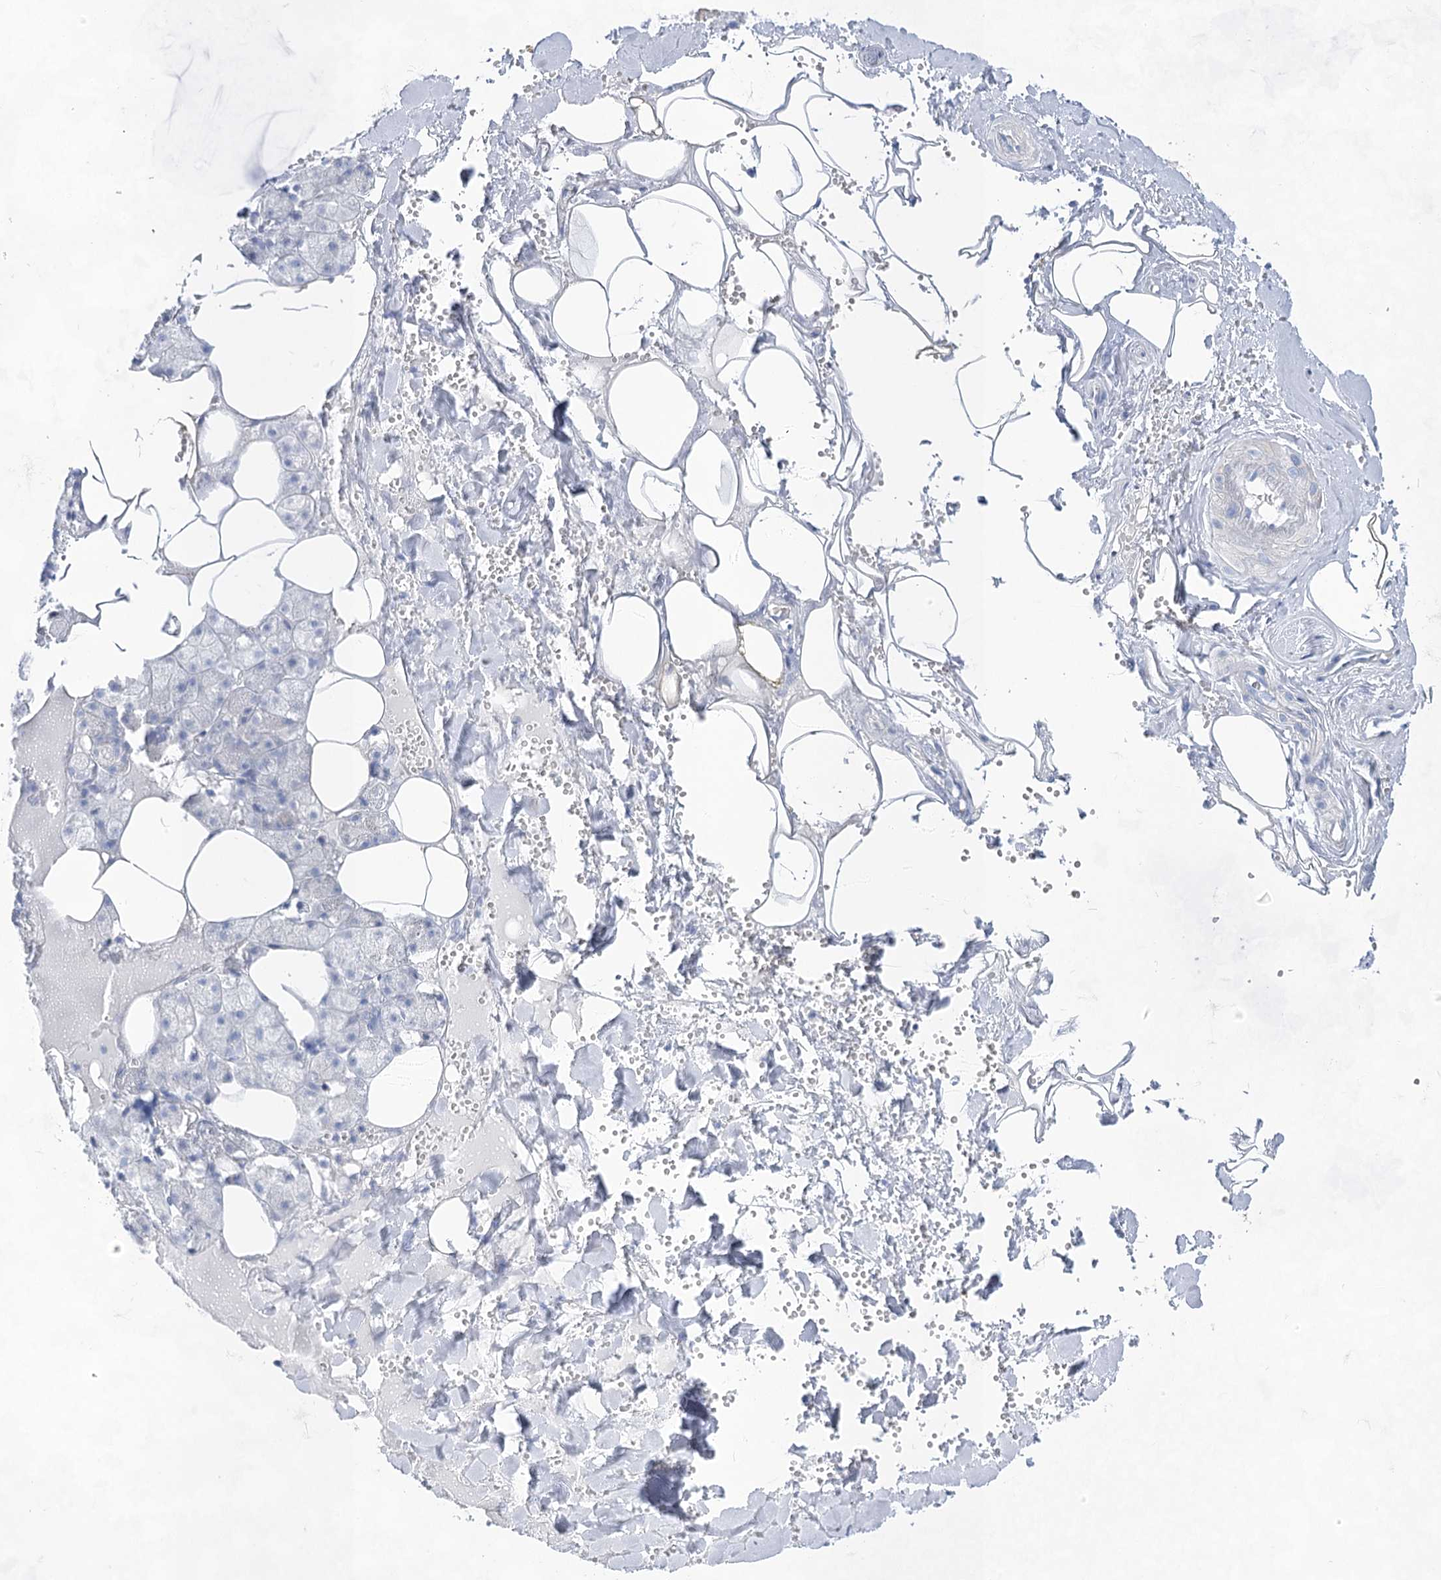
{"staining": {"intensity": "weak", "quantity": "<25%", "location": "cytoplasmic/membranous"}, "tissue": "salivary gland", "cell_type": "Glandular cells", "image_type": "normal", "snomed": [{"axis": "morphology", "description": "Normal tissue, NOS"}, {"axis": "topography", "description": "Salivary gland"}], "caption": "An image of salivary gland stained for a protein shows no brown staining in glandular cells.", "gene": "ACRV1", "patient": {"sex": "male", "age": 62}}